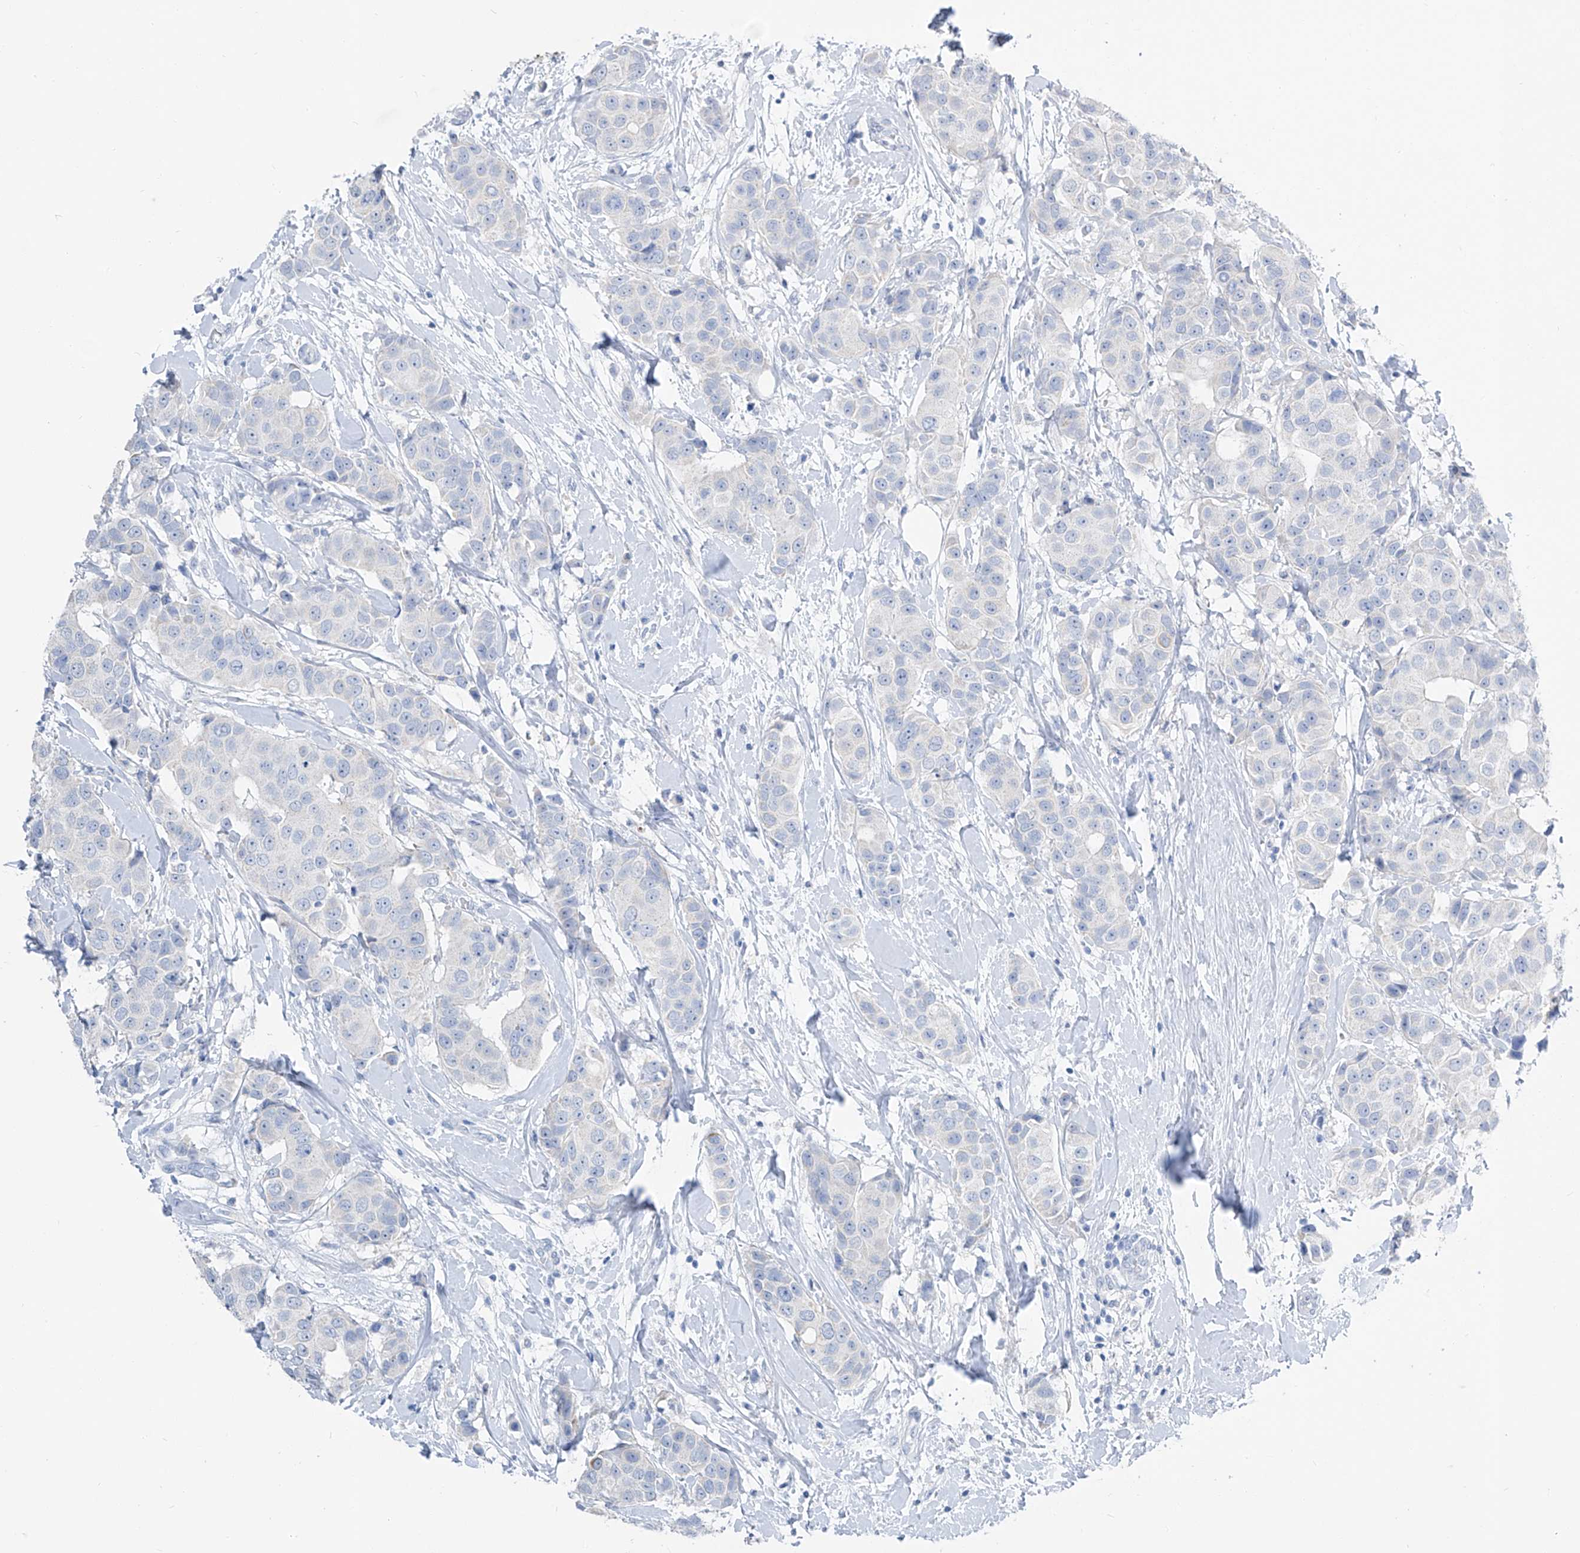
{"staining": {"intensity": "negative", "quantity": "none", "location": "none"}, "tissue": "breast cancer", "cell_type": "Tumor cells", "image_type": "cancer", "snomed": [{"axis": "morphology", "description": "Normal tissue, NOS"}, {"axis": "morphology", "description": "Duct carcinoma"}, {"axis": "topography", "description": "Breast"}], "caption": "Immunohistochemistry photomicrograph of human breast cancer stained for a protein (brown), which demonstrates no expression in tumor cells.", "gene": "FRS3", "patient": {"sex": "female", "age": 39}}